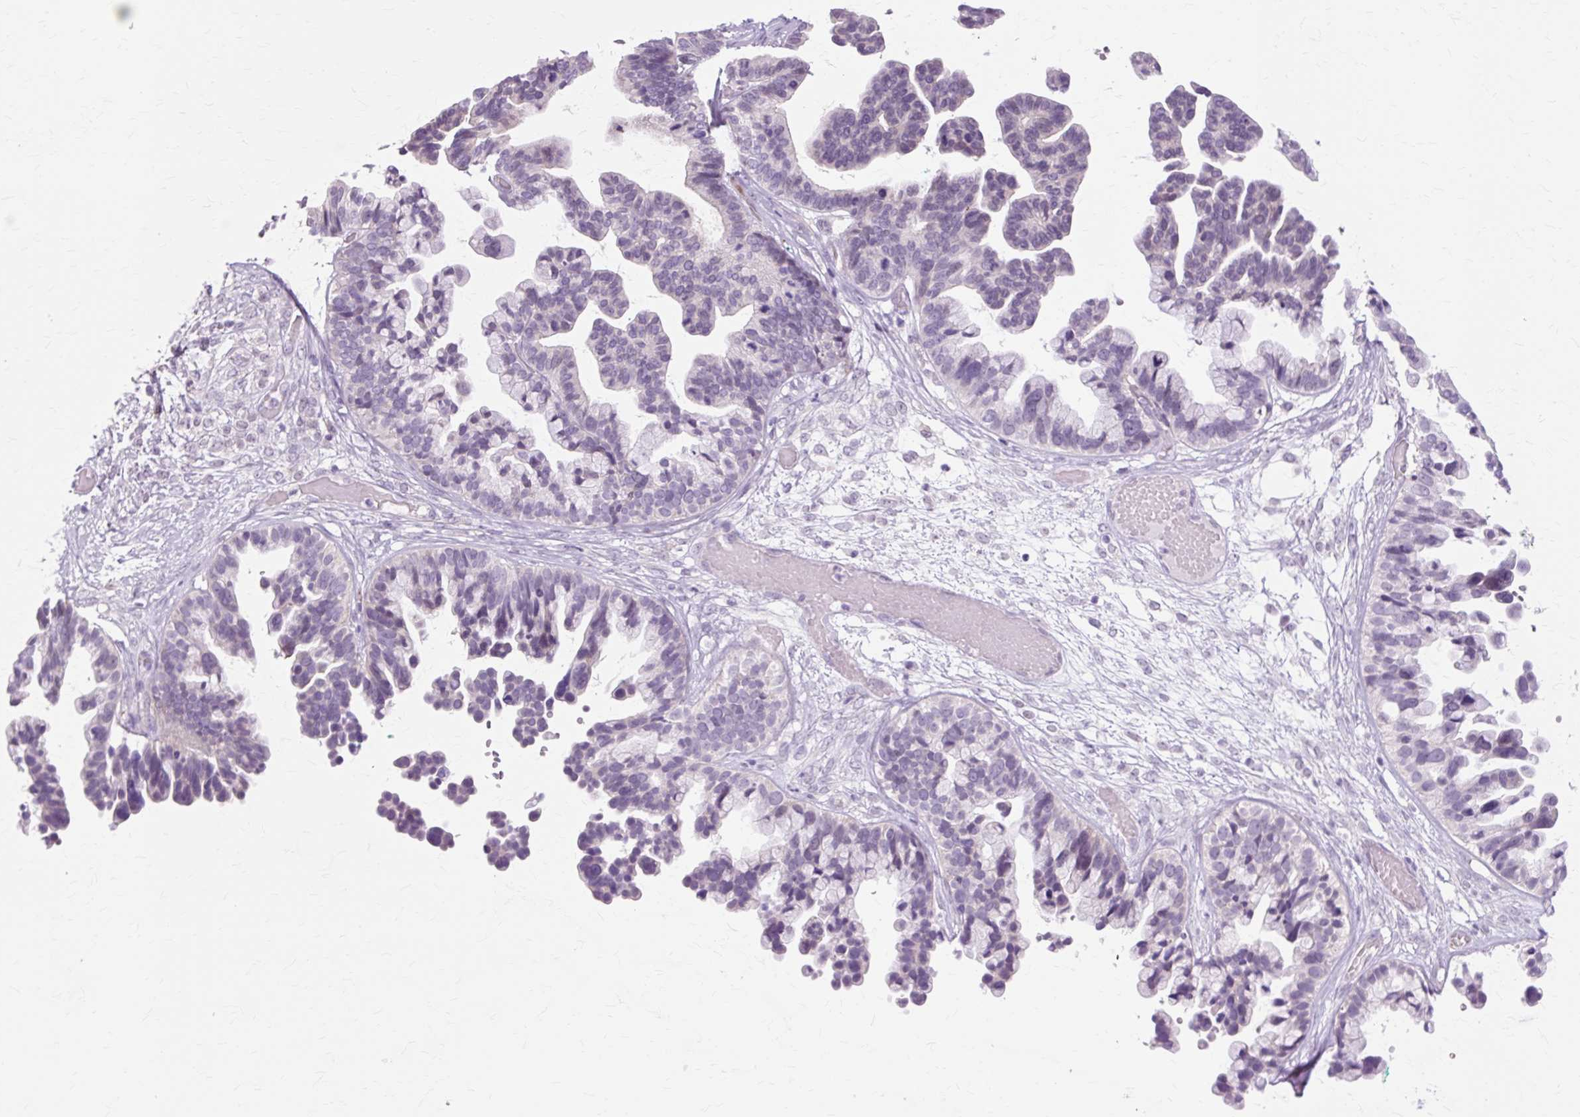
{"staining": {"intensity": "negative", "quantity": "none", "location": "none"}, "tissue": "ovarian cancer", "cell_type": "Tumor cells", "image_type": "cancer", "snomed": [{"axis": "morphology", "description": "Cystadenocarcinoma, serous, NOS"}, {"axis": "topography", "description": "Ovary"}], "caption": "Tumor cells show no significant protein expression in serous cystadenocarcinoma (ovarian).", "gene": "ZNF35", "patient": {"sex": "female", "age": 56}}